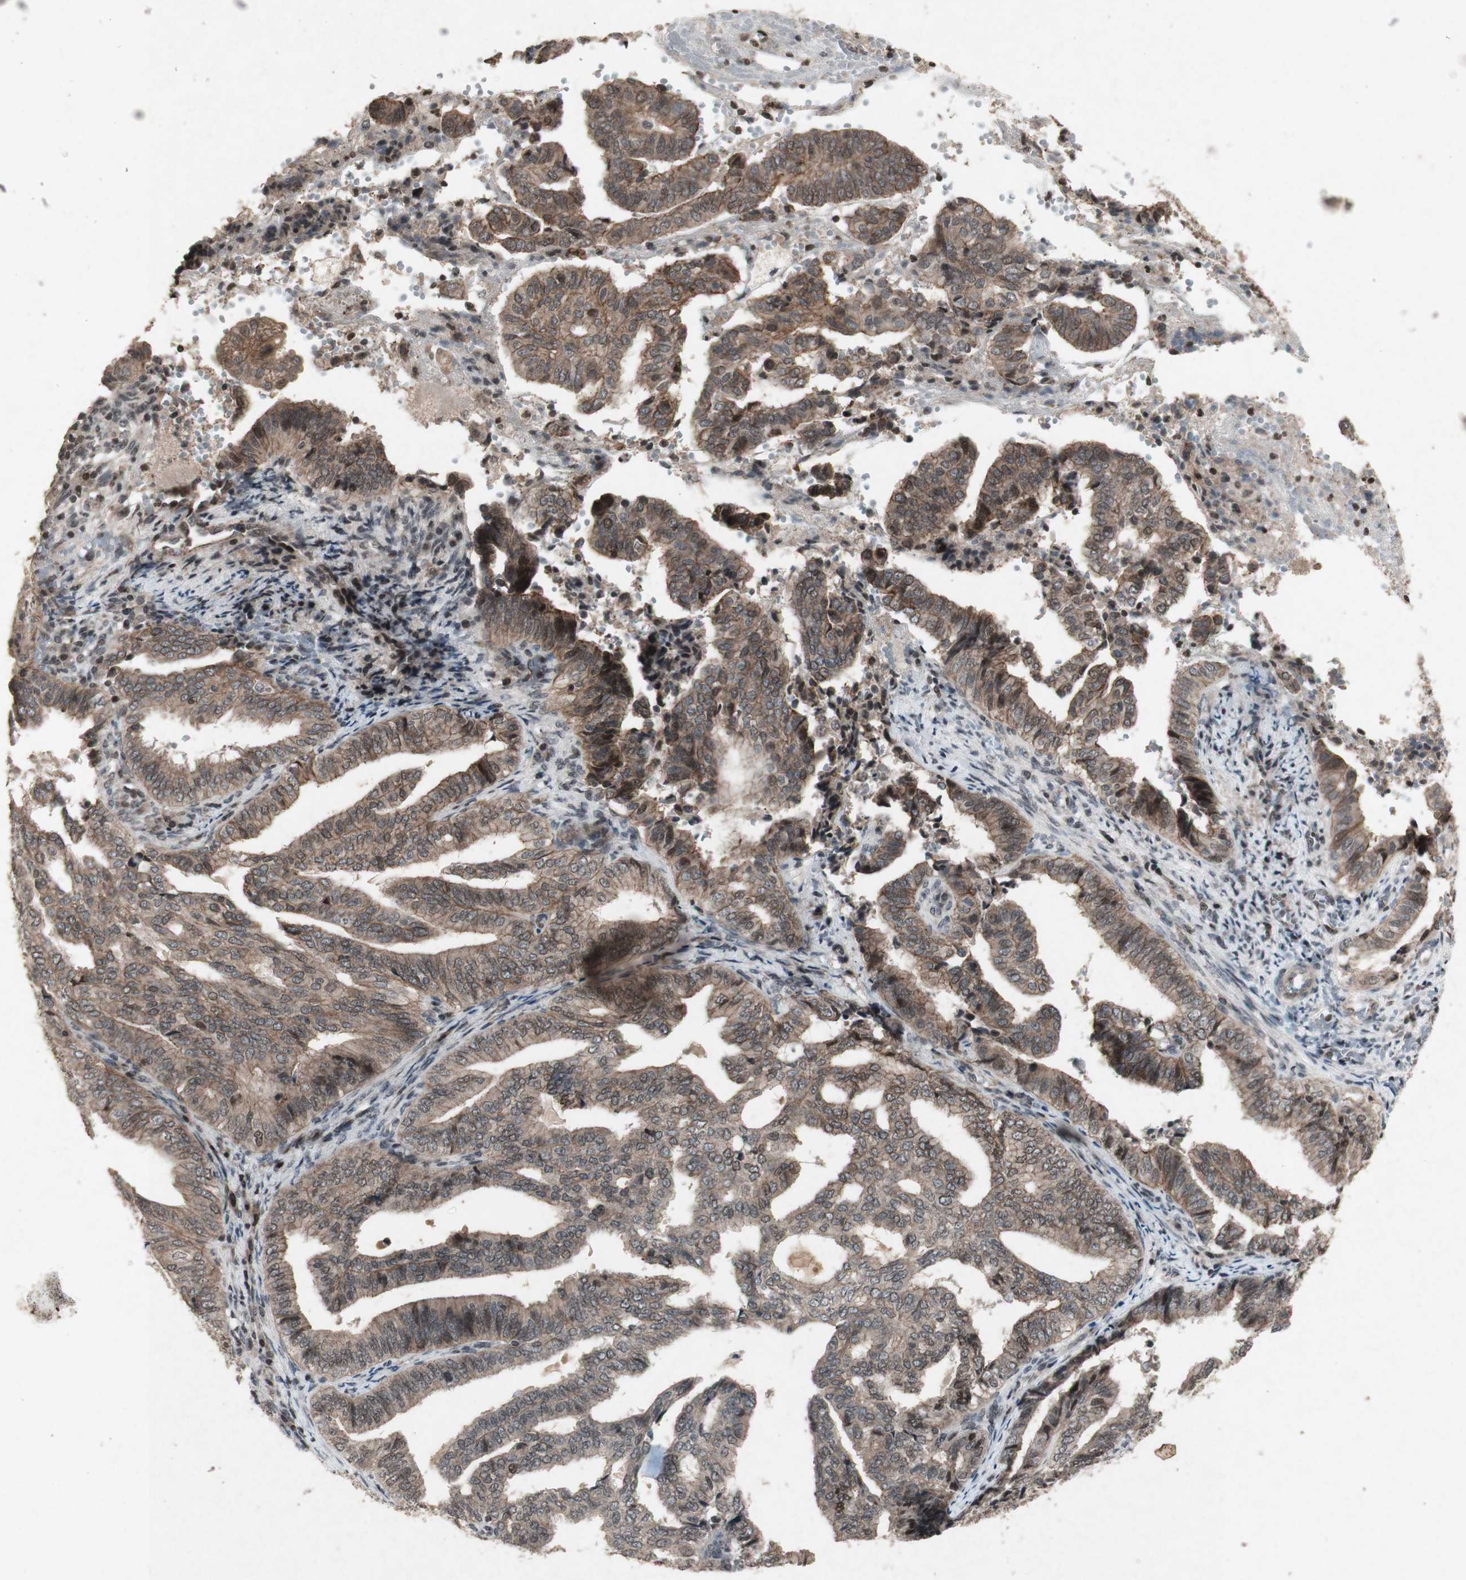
{"staining": {"intensity": "weak", "quantity": ">75%", "location": "cytoplasmic/membranous"}, "tissue": "endometrial cancer", "cell_type": "Tumor cells", "image_type": "cancer", "snomed": [{"axis": "morphology", "description": "Adenocarcinoma, NOS"}, {"axis": "topography", "description": "Endometrium"}], "caption": "A photomicrograph of endometrial cancer stained for a protein displays weak cytoplasmic/membranous brown staining in tumor cells.", "gene": "PLXNA1", "patient": {"sex": "female", "age": 58}}